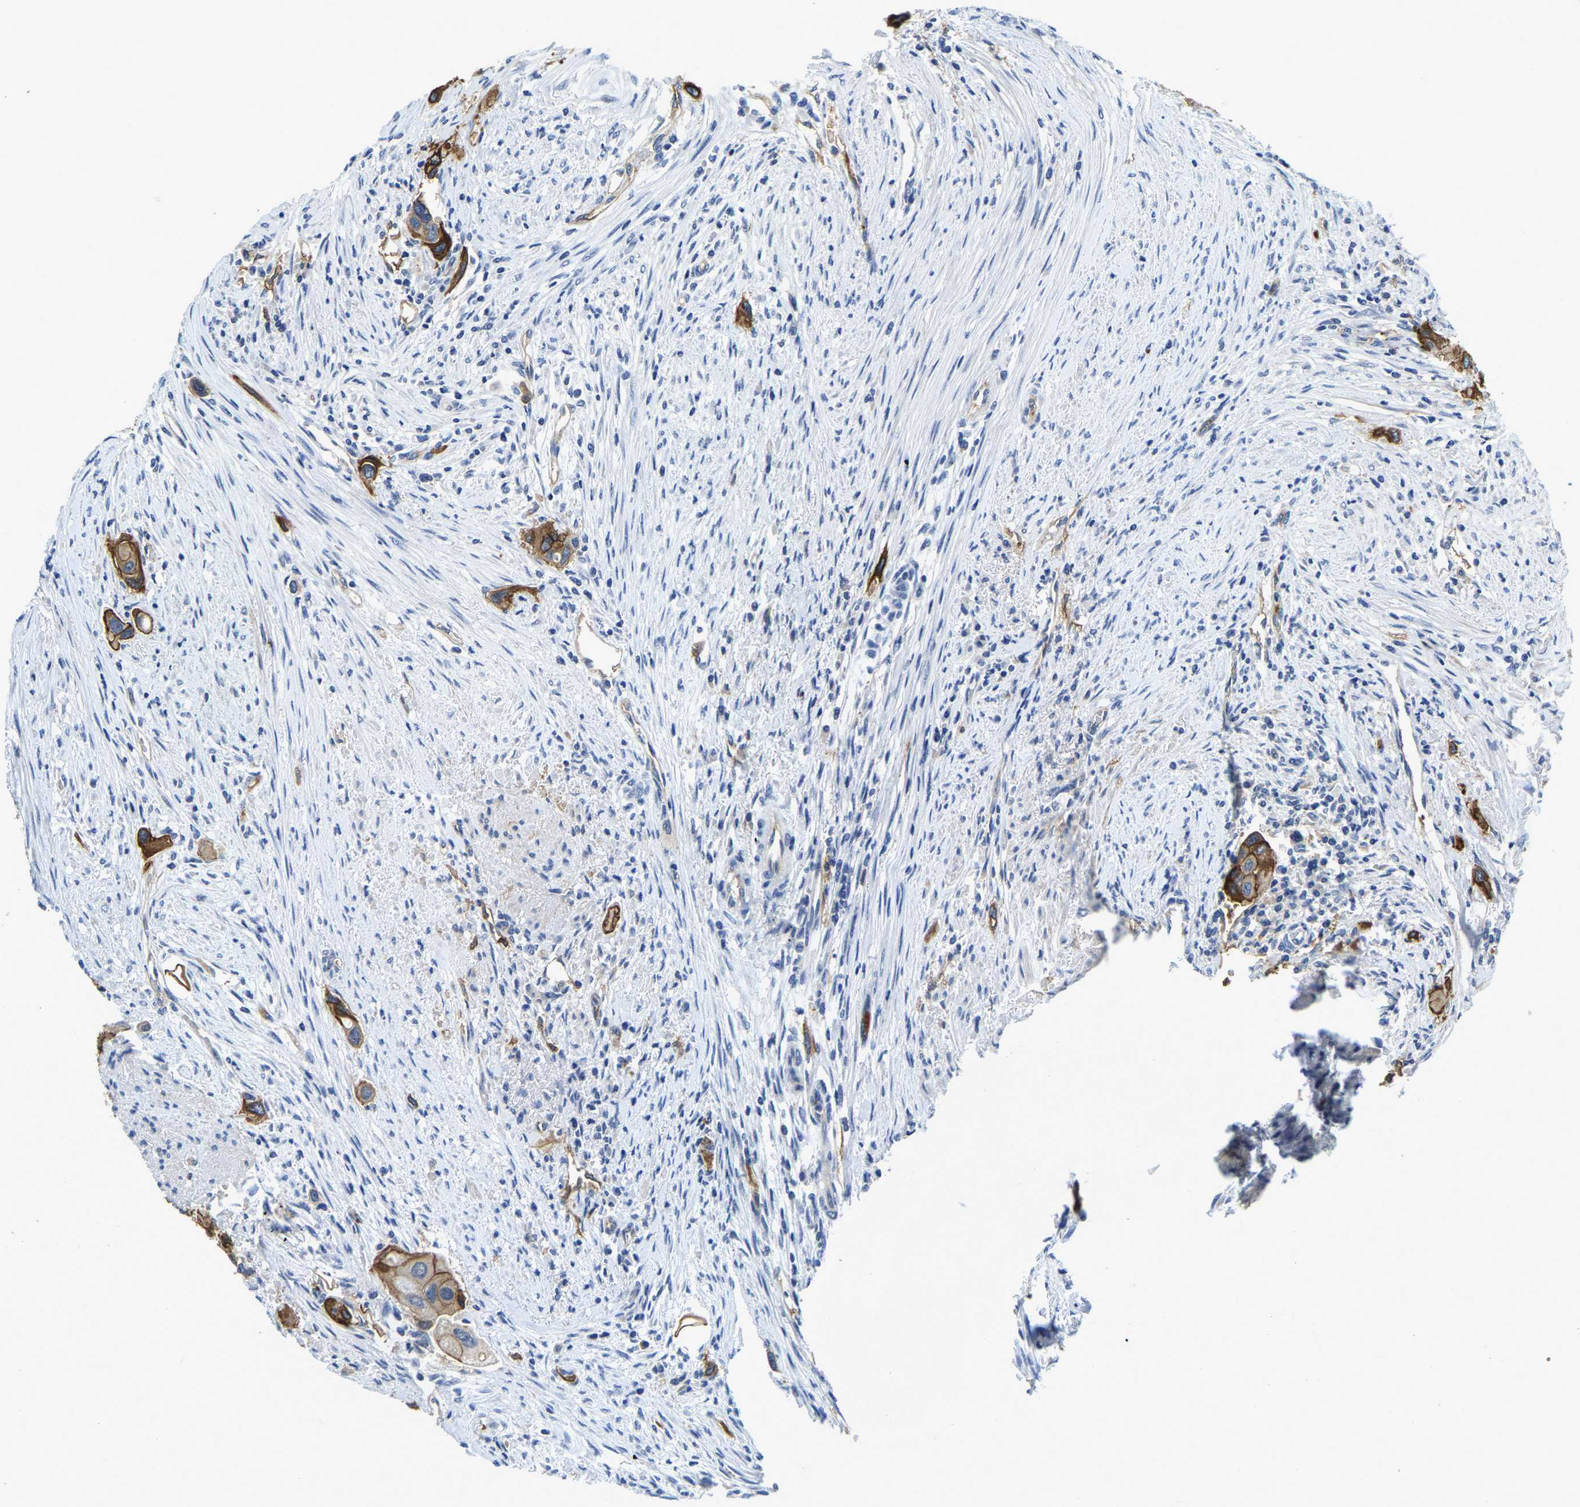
{"staining": {"intensity": "strong", "quantity": ">75%", "location": "cytoplasmic/membranous"}, "tissue": "urothelial cancer", "cell_type": "Tumor cells", "image_type": "cancer", "snomed": [{"axis": "morphology", "description": "Urothelial carcinoma, High grade"}, {"axis": "topography", "description": "Urinary bladder"}], "caption": "Urothelial cancer stained with immunohistochemistry (IHC) demonstrates strong cytoplasmic/membranous positivity in about >75% of tumor cells.", "gene": "ITGA2", "patient": {"sex": "female", "age": 56}}